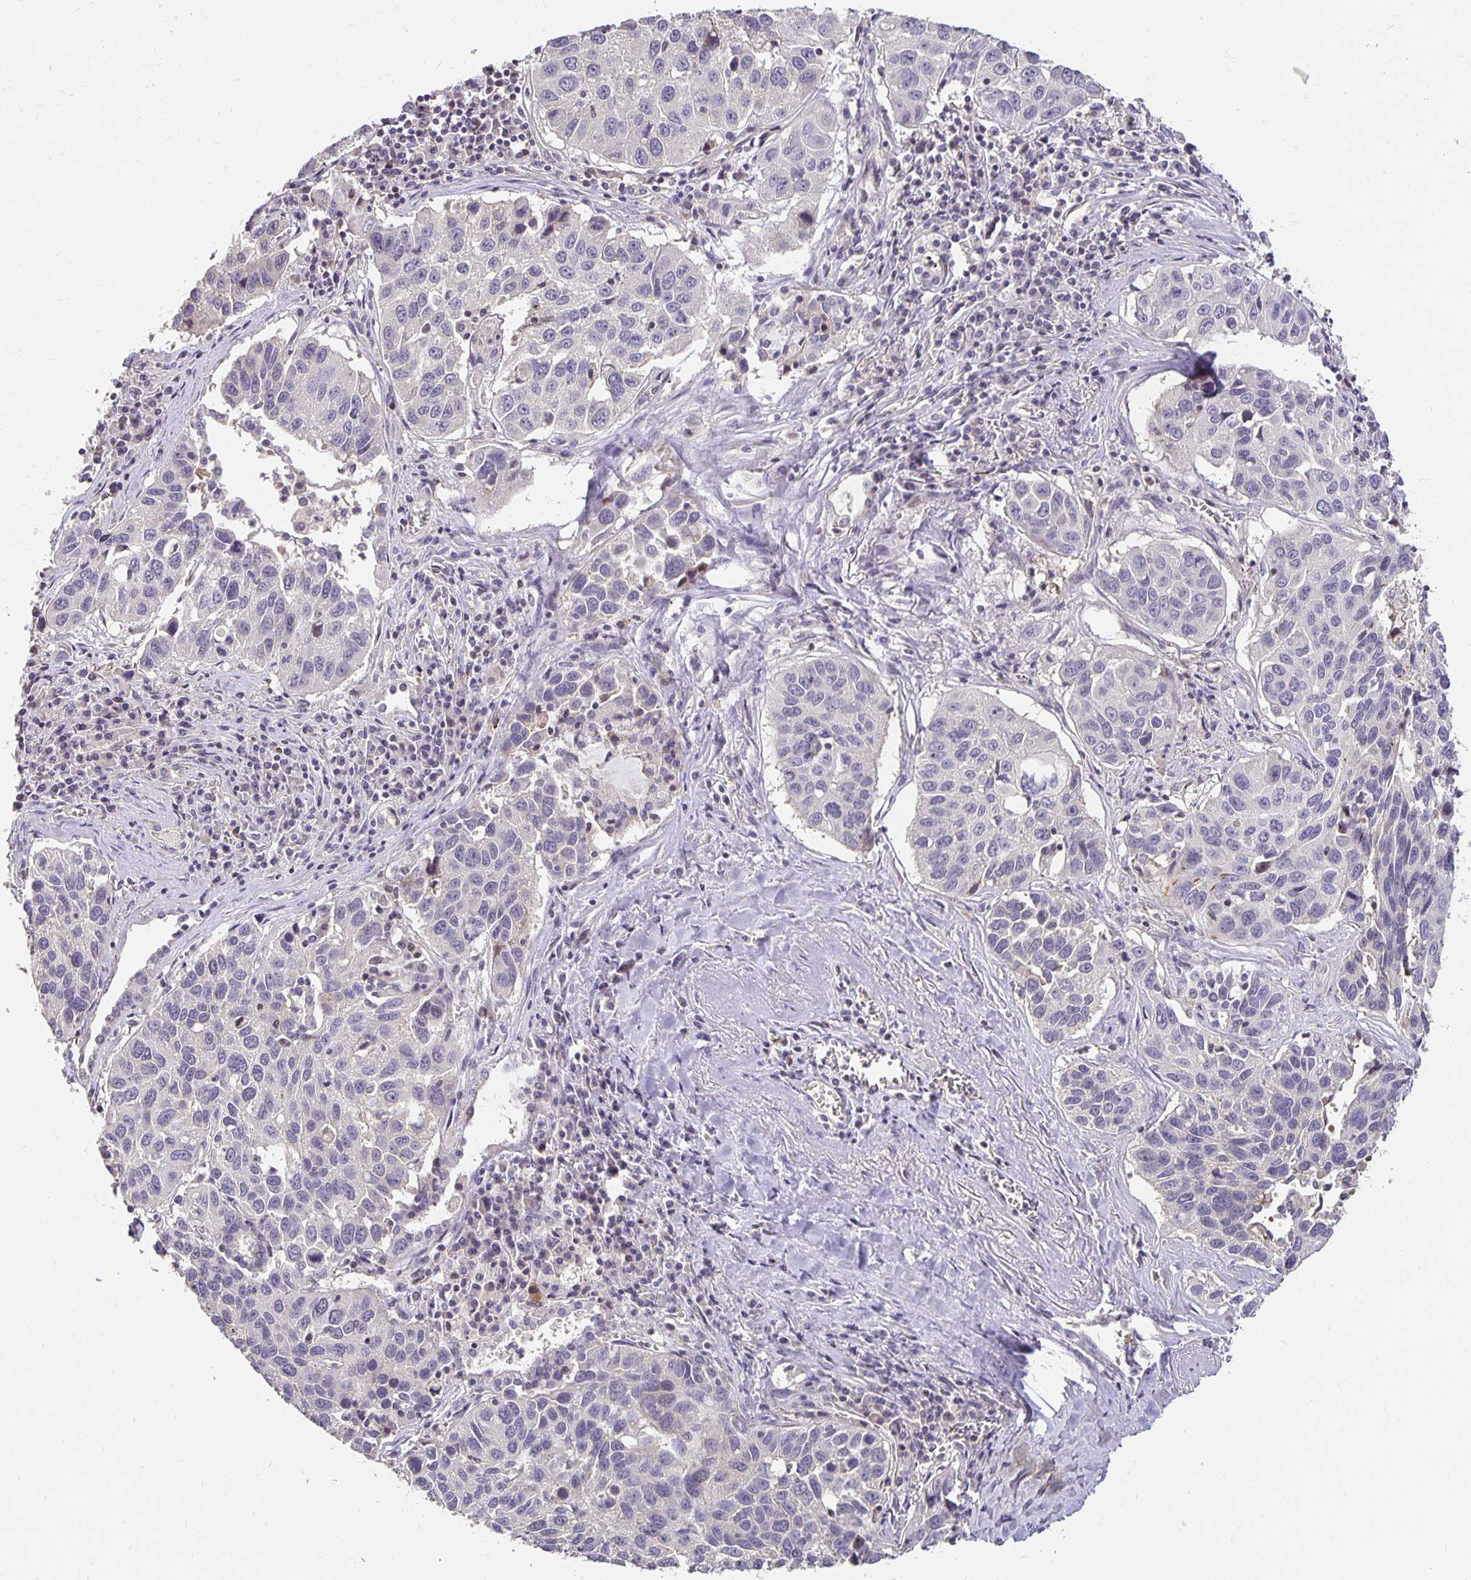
{"staining": {"intensity": "negative", "quantity": "none", "location": "none"}, "tissue": "lung cancer", "cell_type": "Tumor cells", "image_type": "cancer", "snomed": [{"axis": "morphology", "description": "Squamous cell carcinoma, NOS"}, {"axis": "topography", "description": "Lung"}], "caption": "DAB immunohistochemical staining of lung squamous cell carcinoma exhibits no significant staining in tumor cells. Nuclei are stained in blue.", "gene": "CST6", "patient": {"sex": "female", "age": 61}}